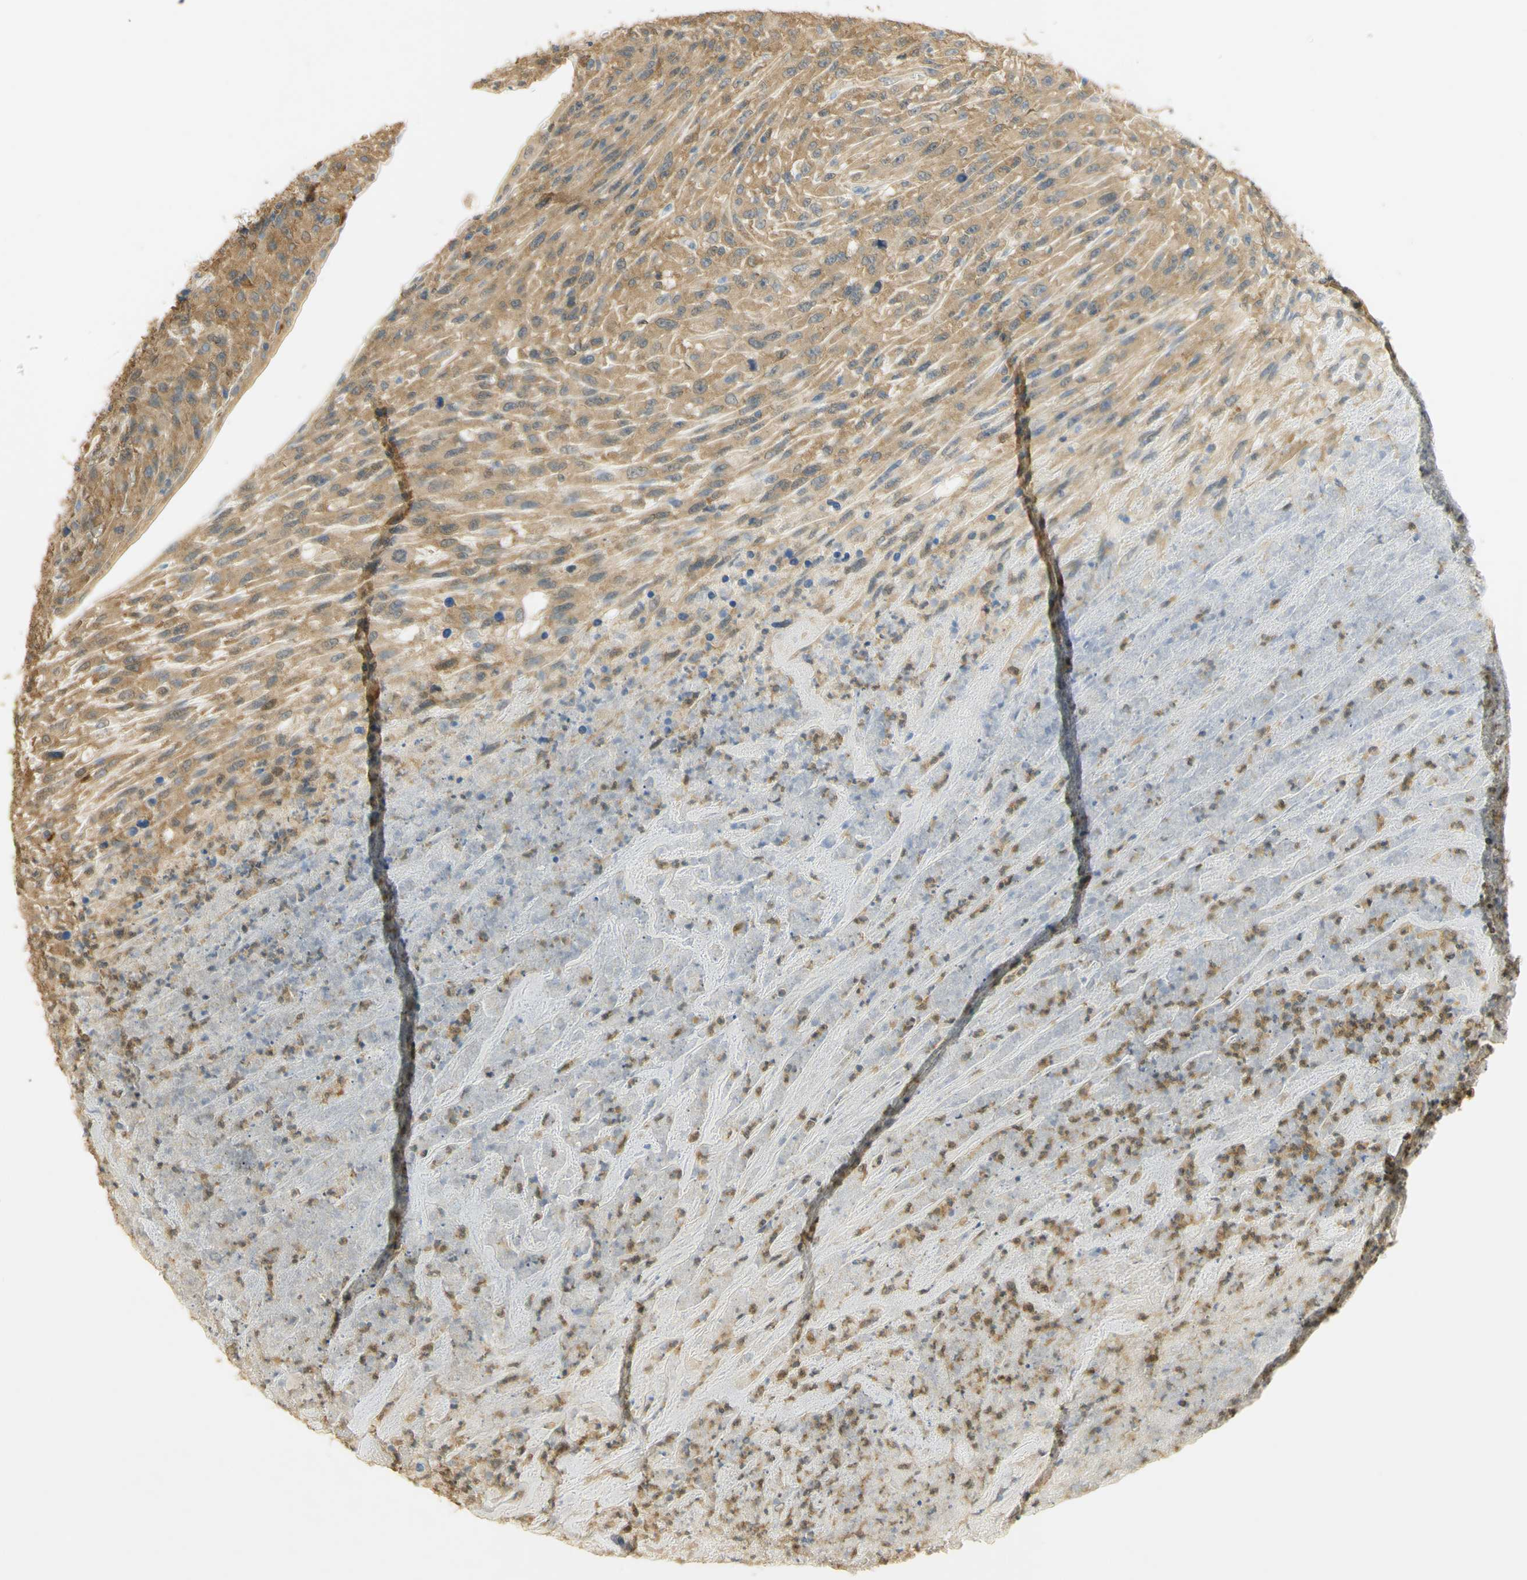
{"staining": {"intensity": "moderate", "quantity": ">75%", "location": "cytoplasmic/membranous"}, "tissue": "urothelial cancer", "cell_type": "Tumor cells", "image_type": "cancer", "snomed": [{"axis": "morphology", "description": "Urothelial carcinoma, High grade"}, {"axis": "topography", "description": "Urinary bladder"}], "caption": "High-grade urothelial carcinoma tissue demonstrates moderate cytoplasmic/membranous positivity in approximately >75% of tumor cells, visualized by immunohistochemistry.", "gene": "PAK1", "patient": {"sex": "male", "age": 66}}